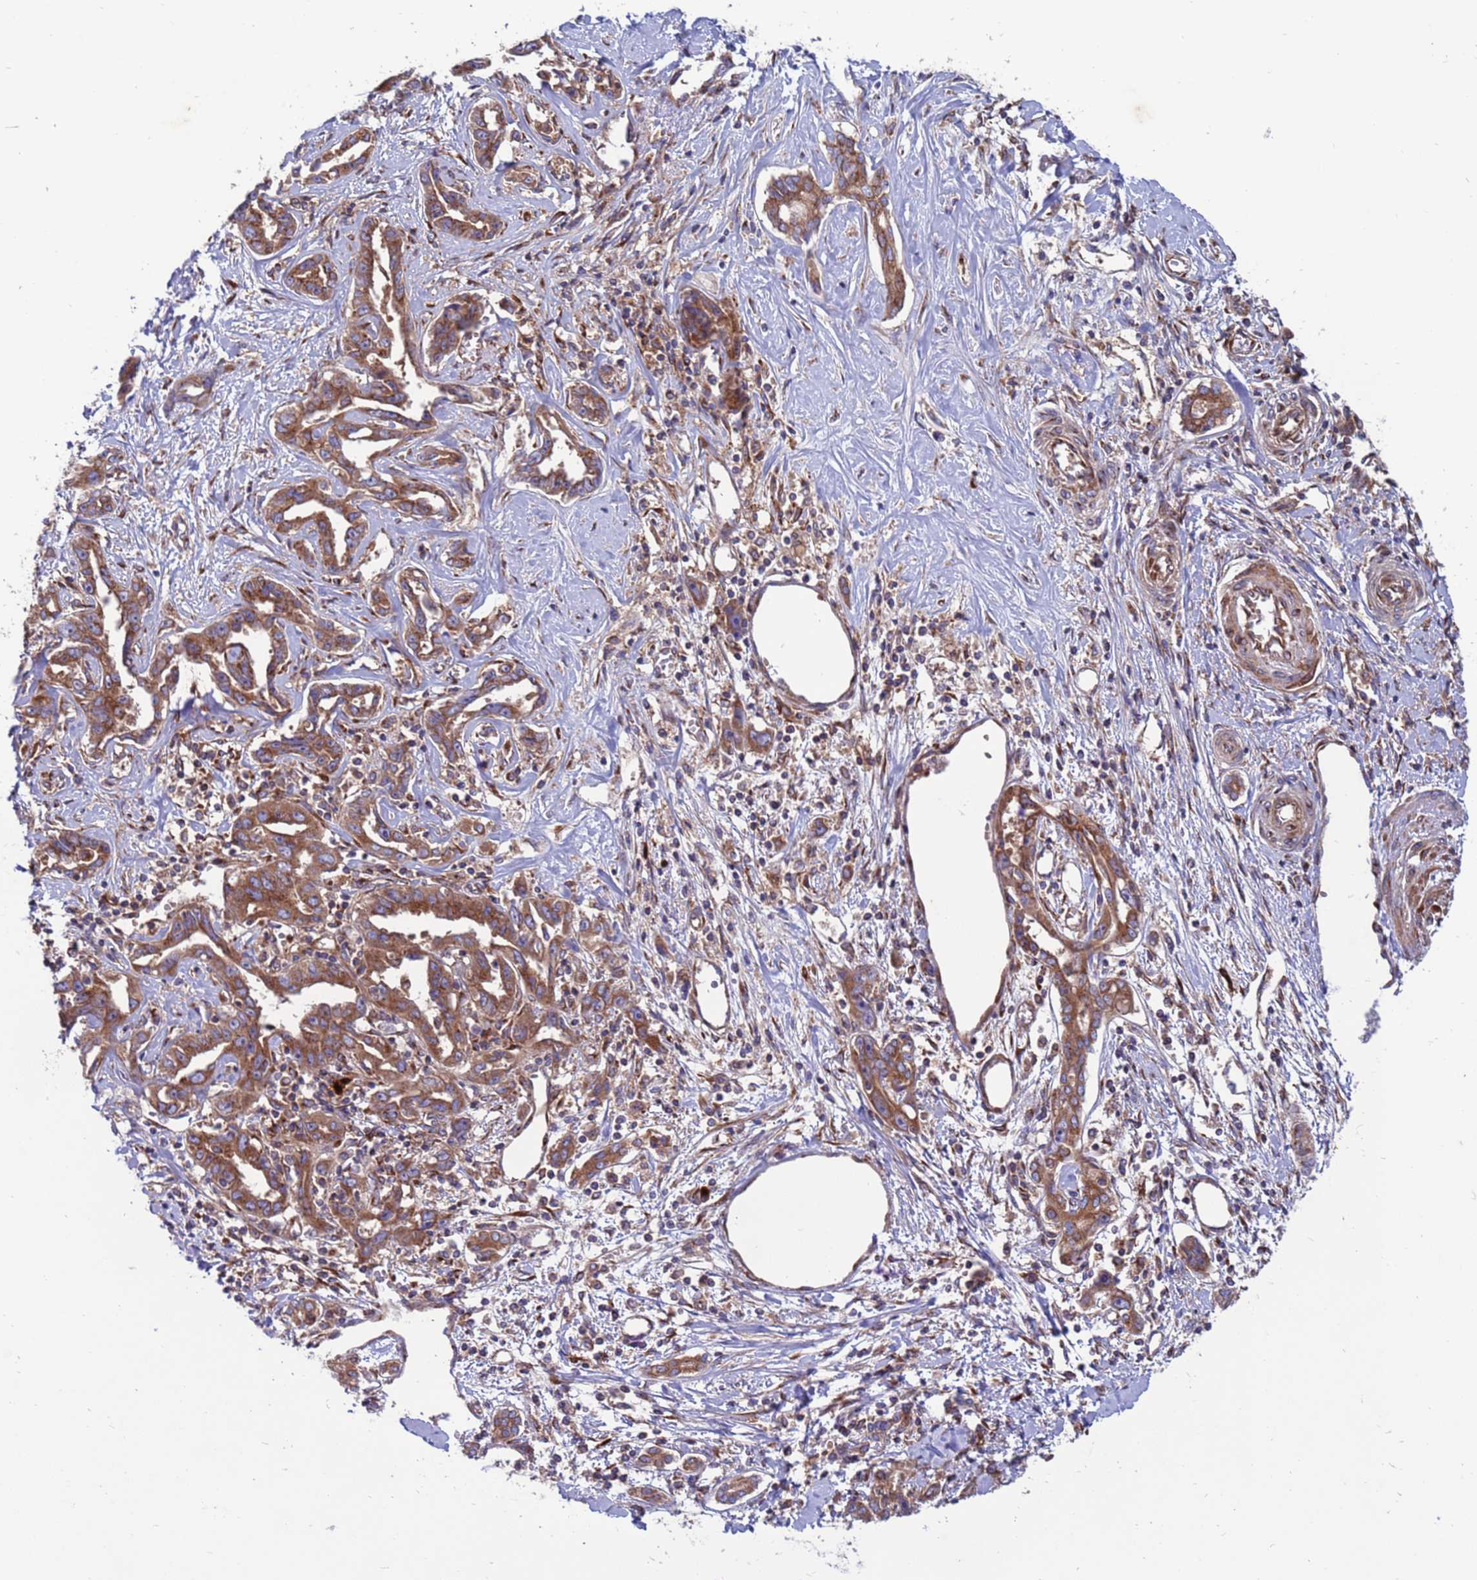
{"staining": {"intensity": "moderate", "quantity": ">75%", "location": "cytoplasmic/membranous"}, "tissue": "liver cancer", "cell_type": "Tumor cells", "image_type": "cancer", "snomed": [{"axis": "morphology", "description": "Cholangiocarcinoma"}, {"axis": "topography", "description": "Liver"}], "caption": "Liver cholangiocarcinoma tissue reveals moderate cytoplasmic/membranous staining in about >75% of tumor cells, visualized by immunohistochemistry.", "gene": "ZC3HAV1", "patient": {"sex": "male", "age": 59}}